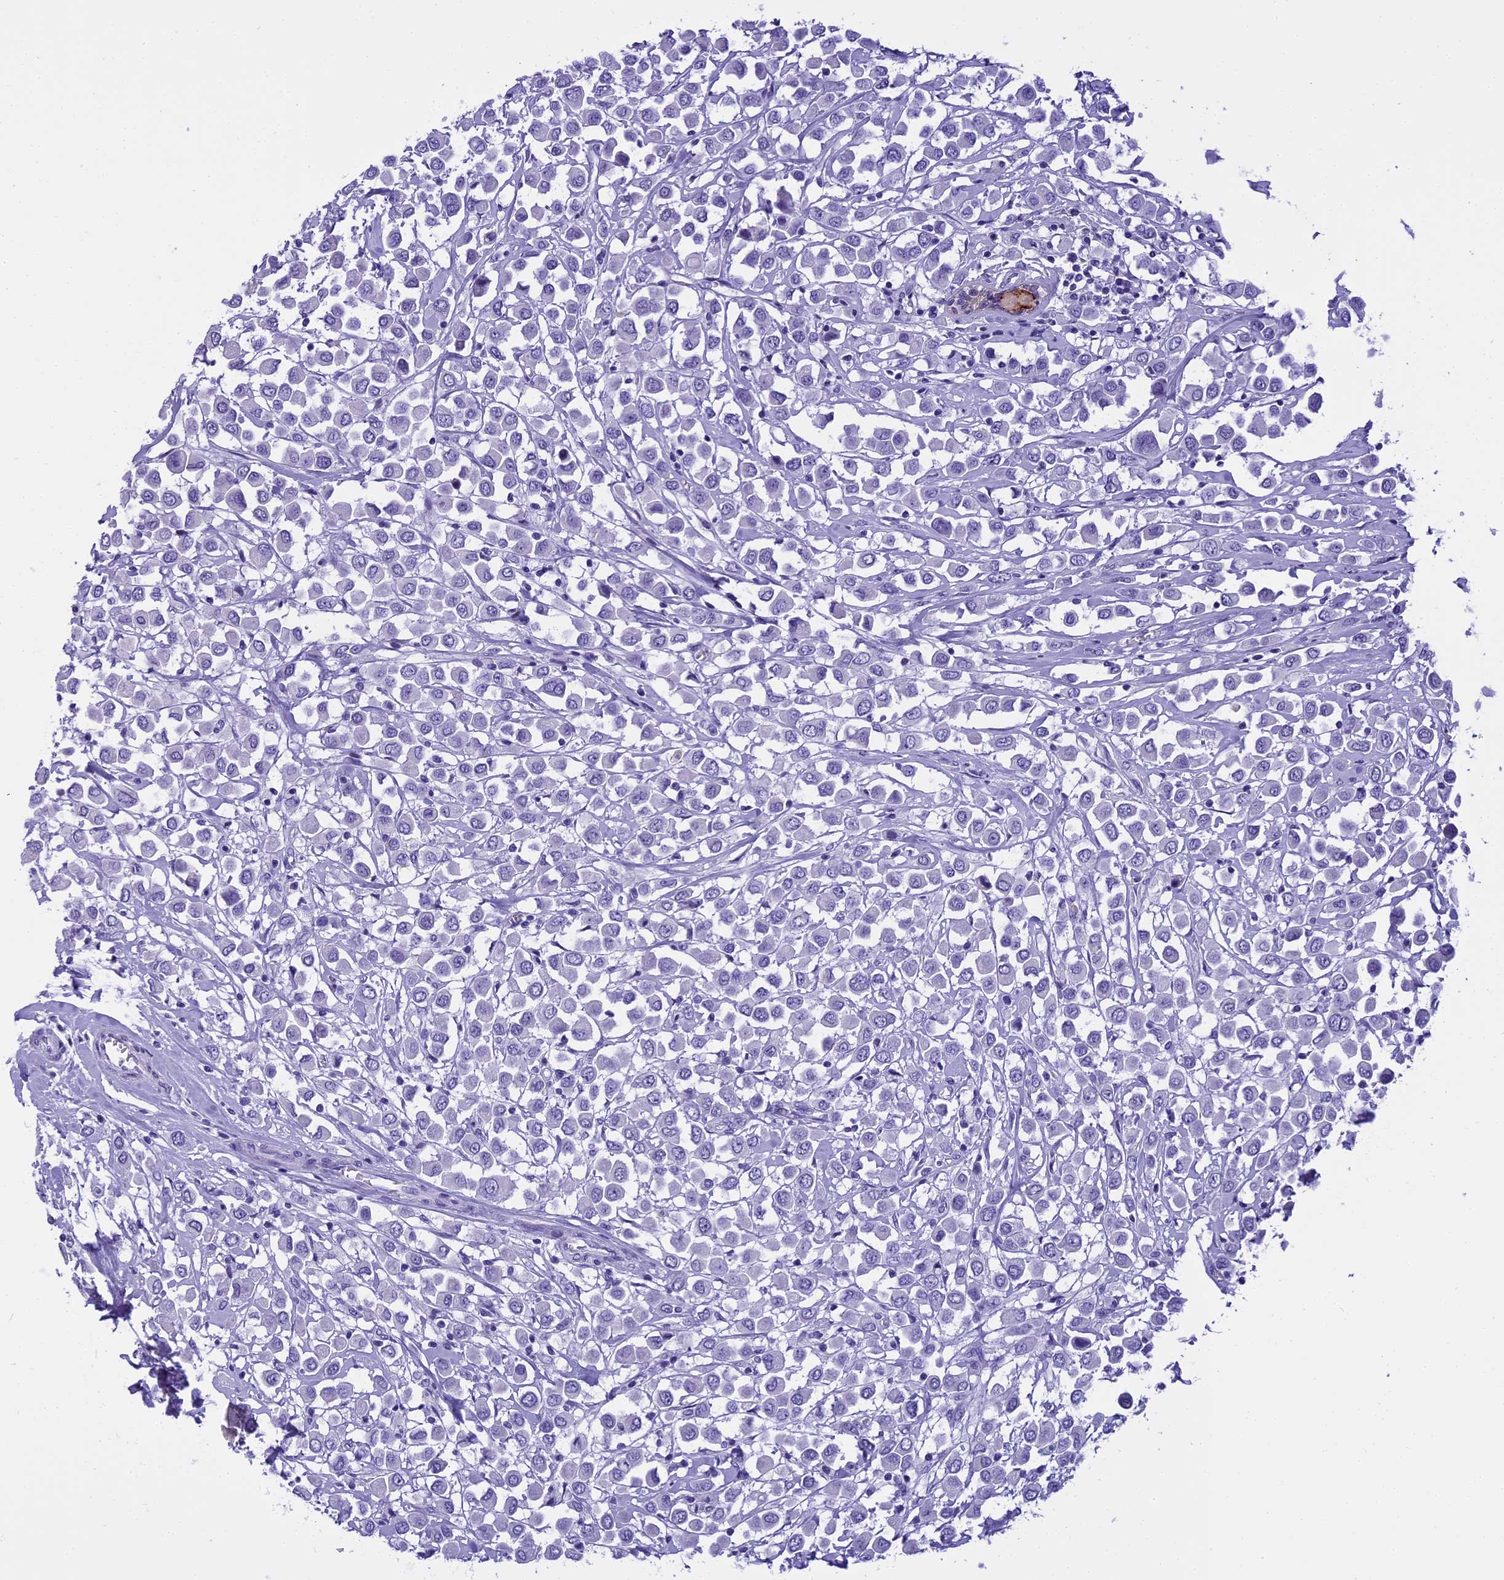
{"staining": {"intensity": "negative", "quantity": "none", "location": "none"}, "tissue": "breast cancer", "cell_type": "Tumor cells", "image_type": "cancer", "snomed": [{"axis": "morphology", "description": "Duct carcinoma"}, {"axis": "topography", "description": "Breast"}], "caption": "This histopathology image is of infiltrating ductal carcinoma (breast) stained with immunohistochemistry (IHC) to label a protein in brown with the nuclei are counter-stained blue. There is no staining in tumor cells.", "gene": "KCTD14", "patient": {"sex": "female", "age": 61}}